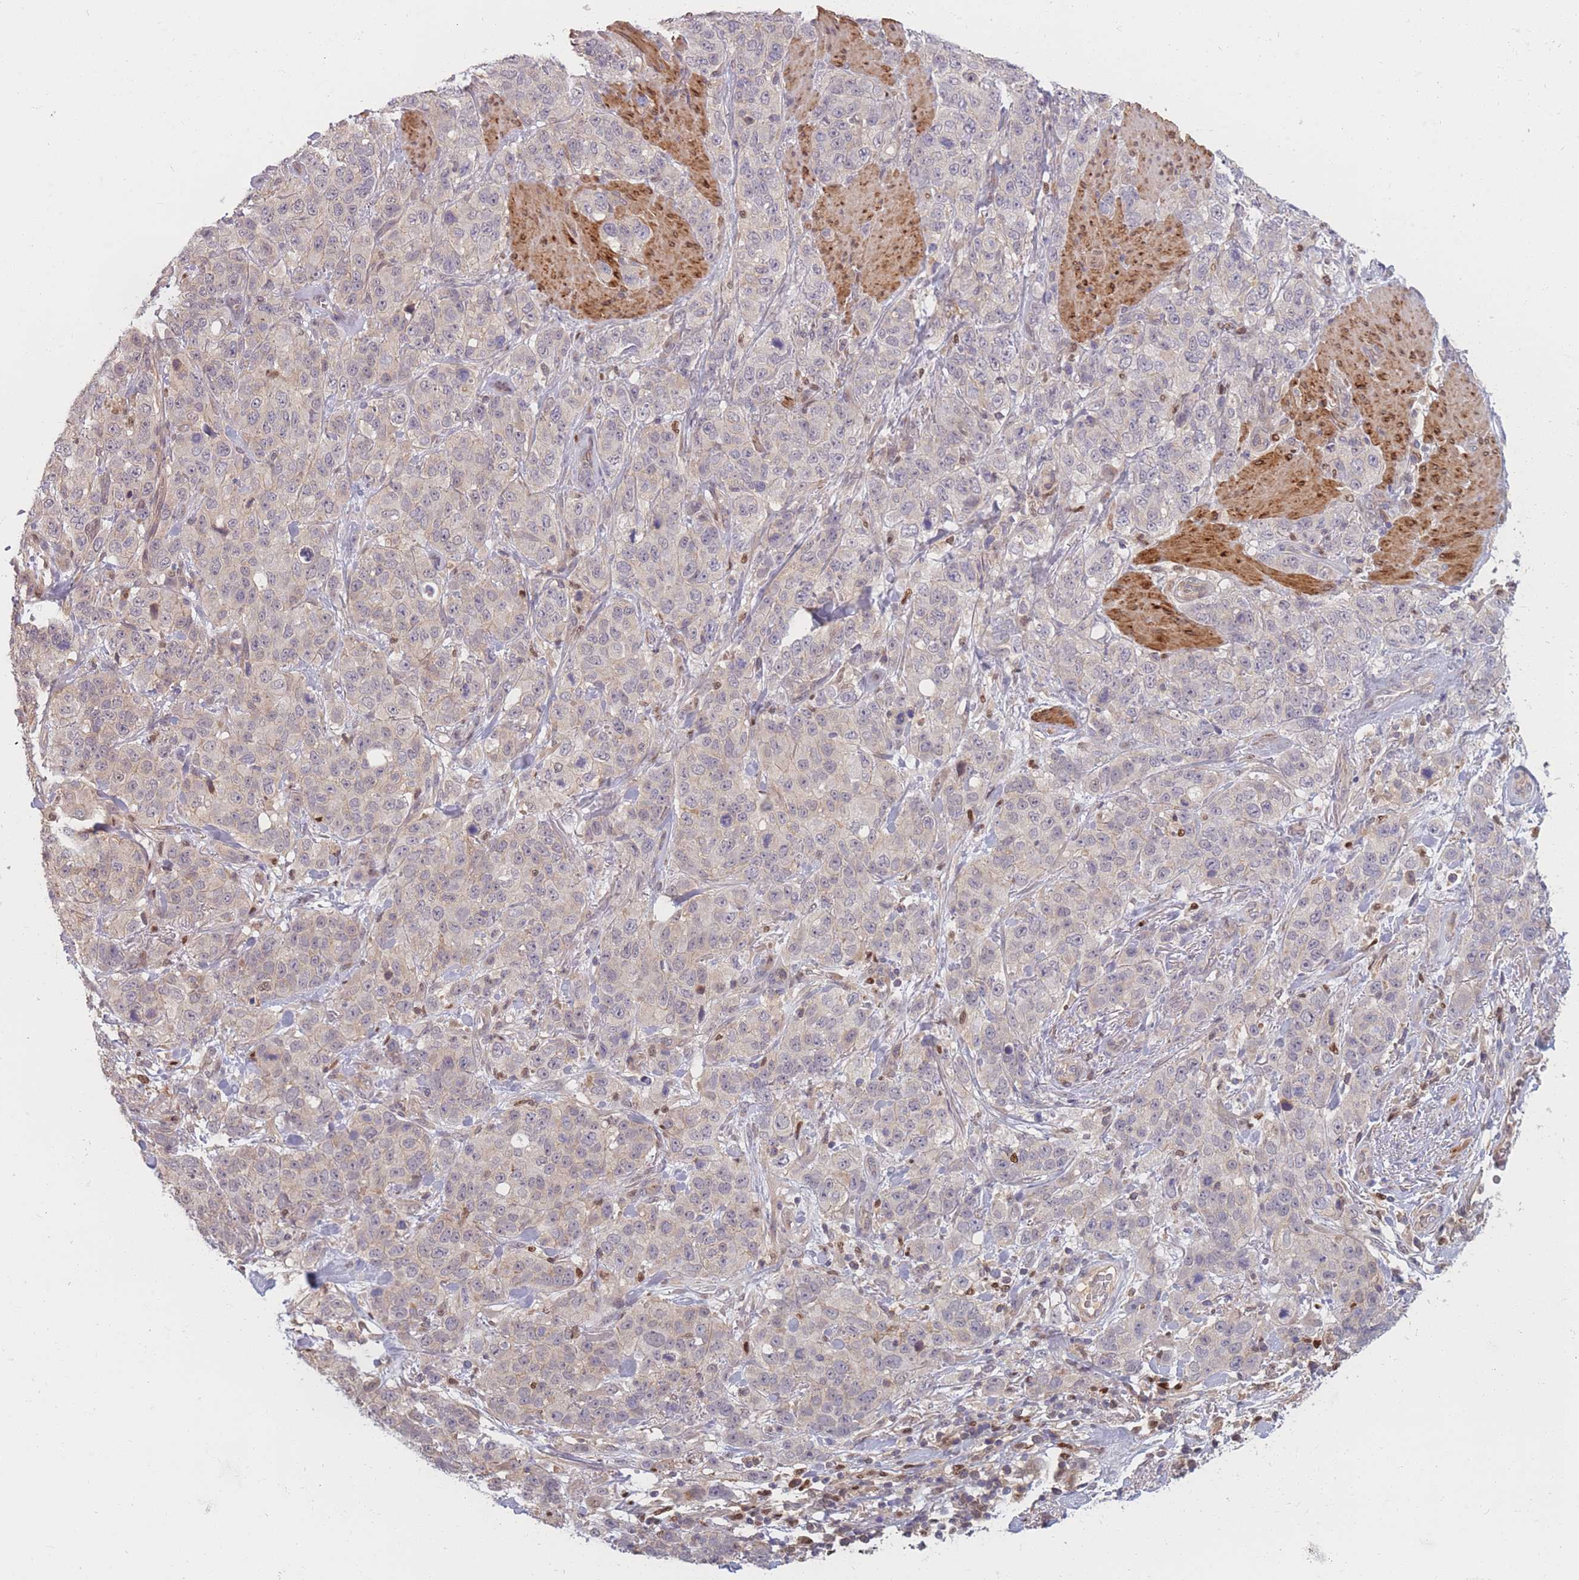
{"staining": {"intensity": "negative", "quantity": "none", "location": "none"}, "tissue": "stomach cancer", "cell_type": "Tumor cells", "image_type": "cancer", "snomed": [{"axis": "morphology", "description": "Adenocarcinoma, NOS"}, {"axis": "topography", "description": "Stomach"}], "caption": "High magnification brightfield microscopy of adenocarcinoma (stomach) stained with DAB (brown) and counterstained with hematoxylin (blue): tumor cells show no significant expression.", "gene": "FAM153A", "patient": {"sex": "male", "age": 48}}